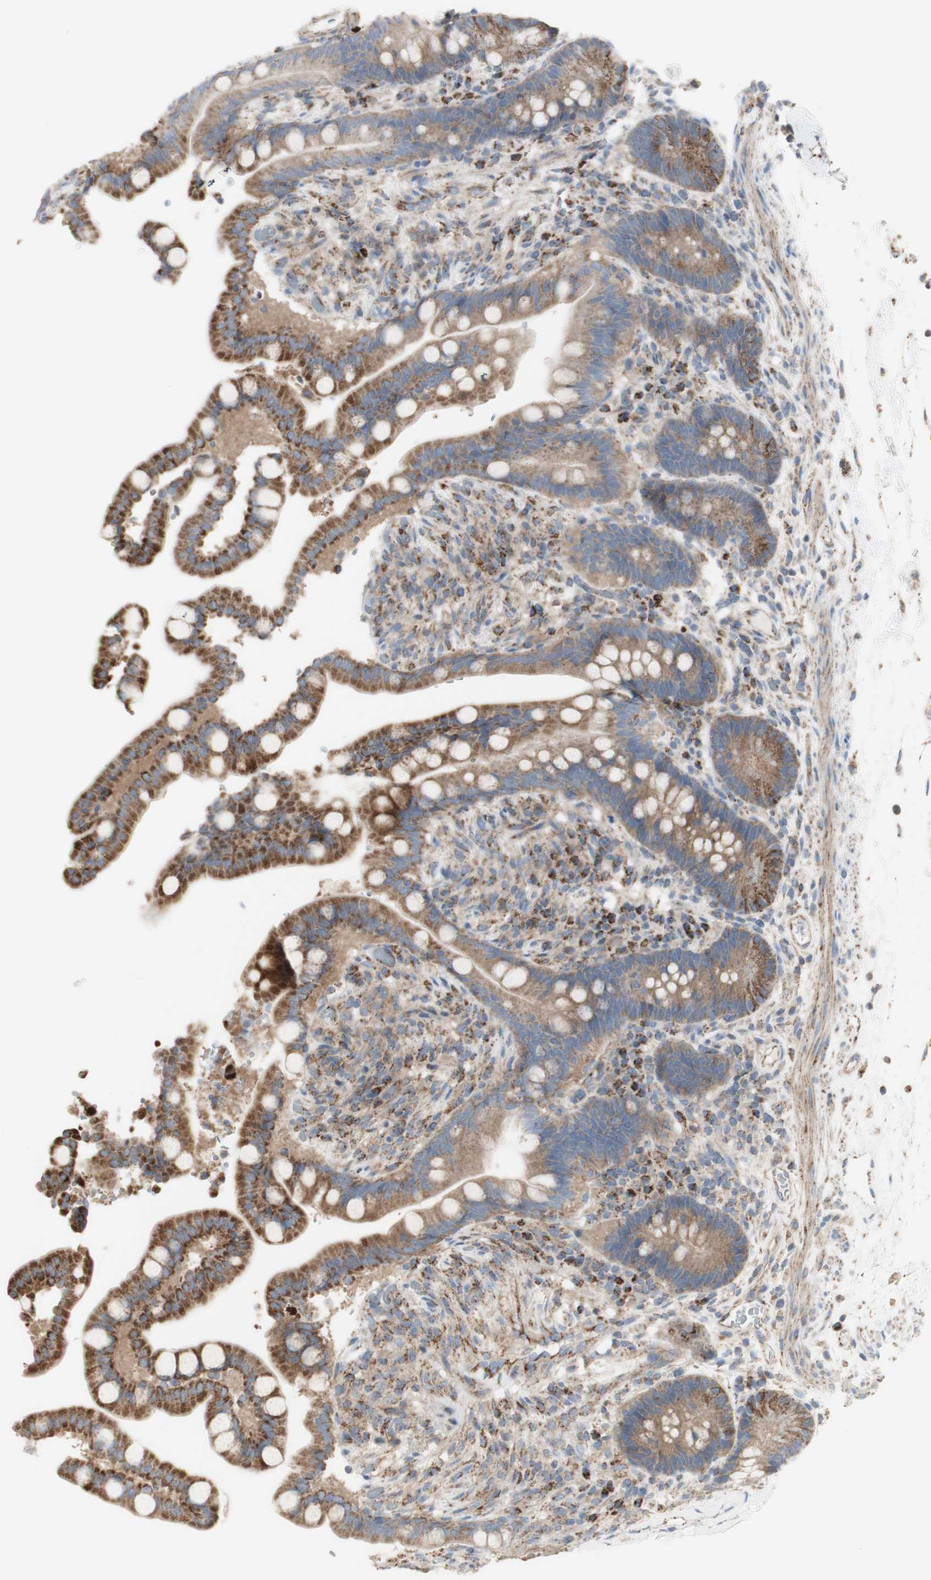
{"staining": {"intensity": "moderate", "quantity": ">75%", "location": "cytoplasmic/membranous"}, "tissue": "colon", "cell_type": "Endothelial cells", "image_type": "normal", "snomed": [{"axis": "morphology", "description": "Normal tissue, NOS"}, {"axis": "topography", "description": "Colon"}], "caption": "Moderate cytoplasmic/membranous expression is identified in approximately >75% of endothelial cells in normal colon.", "gene": "C3orf52", "patient": {"sex": "male", "age": 73}}